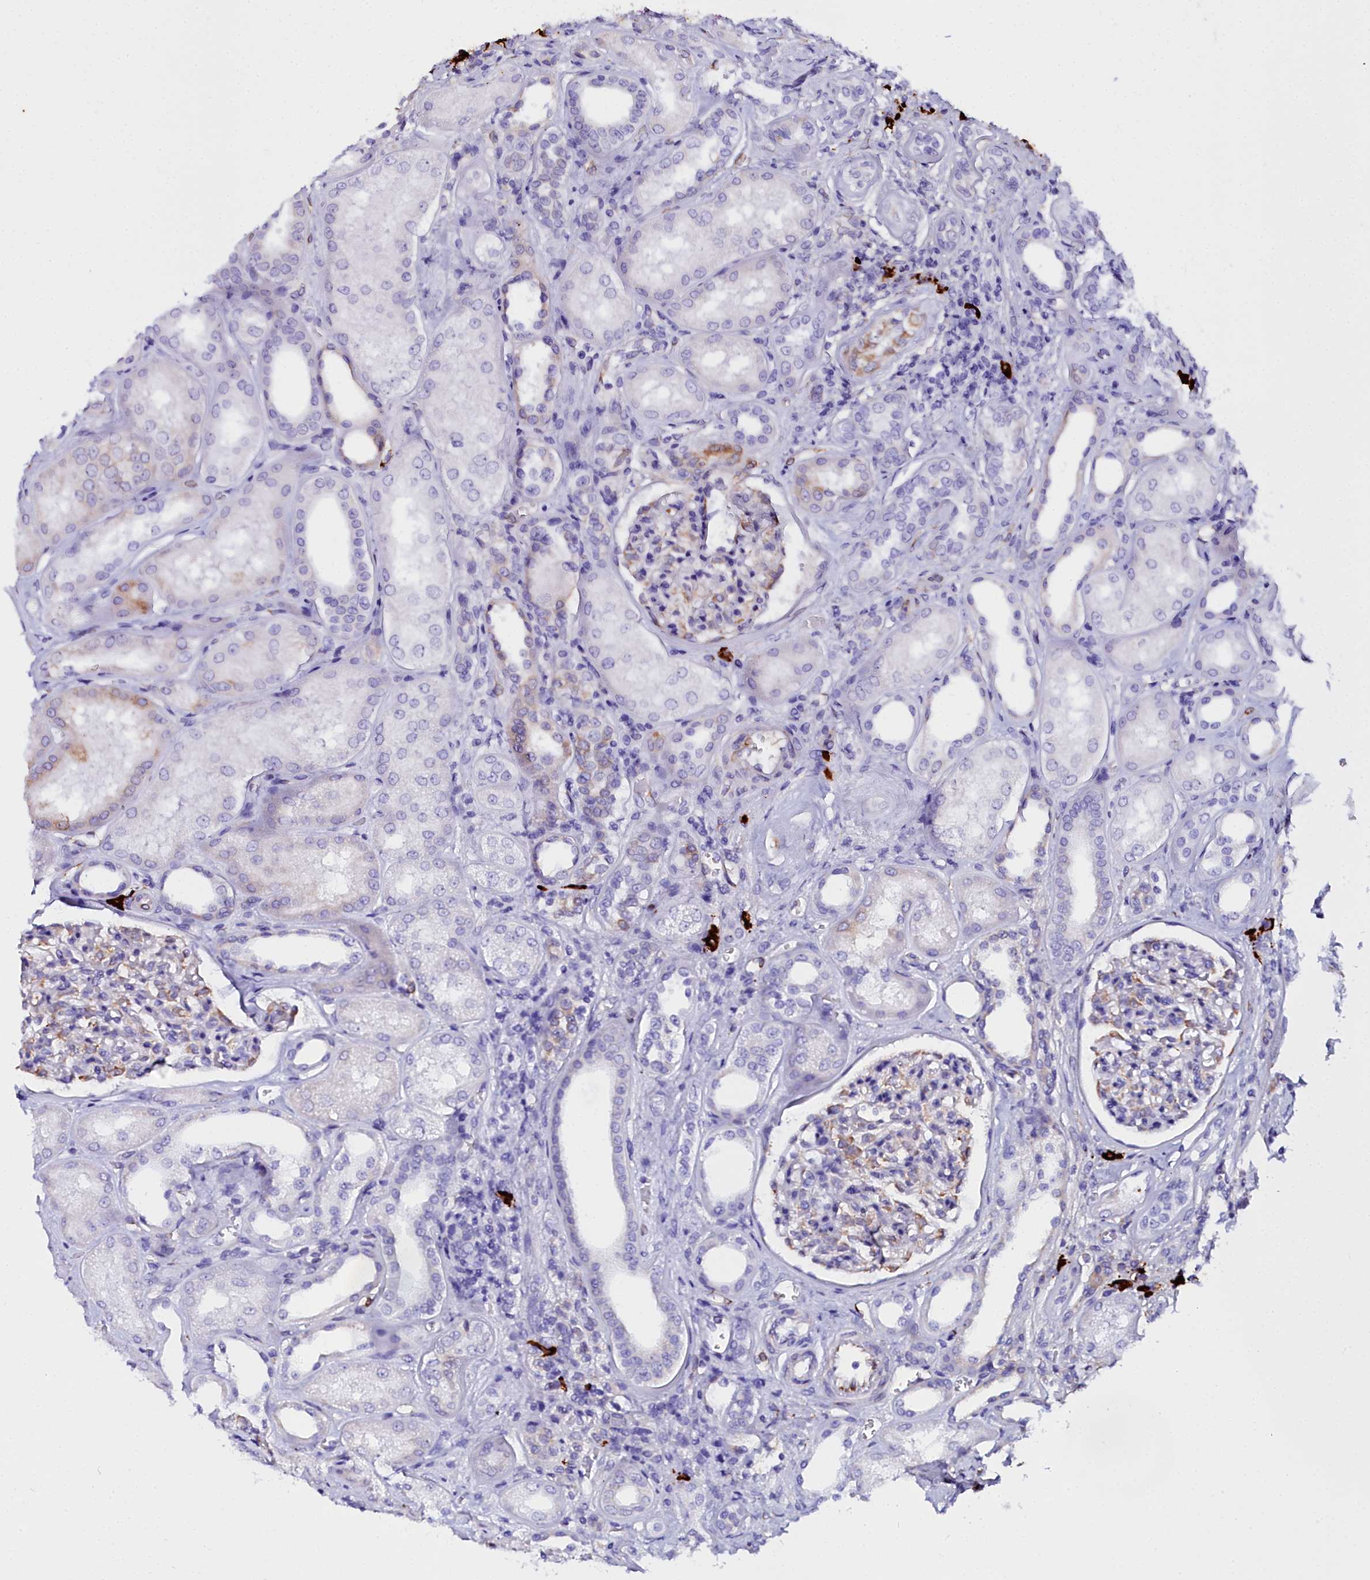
{"staining": {"intensity": "moderate", "quantity": "<25%", "location": "cytoplasmic/membranous"}, "tissue": "kidney", "cell_type": "Cells in glomeruli", "image_type": "normal", "snomed": [{"axis": "morphology", "description": "Normal tissue, NOS"}, {"axis": "morphology", "description": "Adenocarcinoma, NOS"}, {"axis": "topography", "description": "Kidney"}], "caption": "A micrograph of human kidney stained for a protein demonstrates moderate cytoplasmic/membranous brown staining in cells in glomeruli.", "gene": "TXNDC5", "patient": {"sex": "female", "age": 68}}